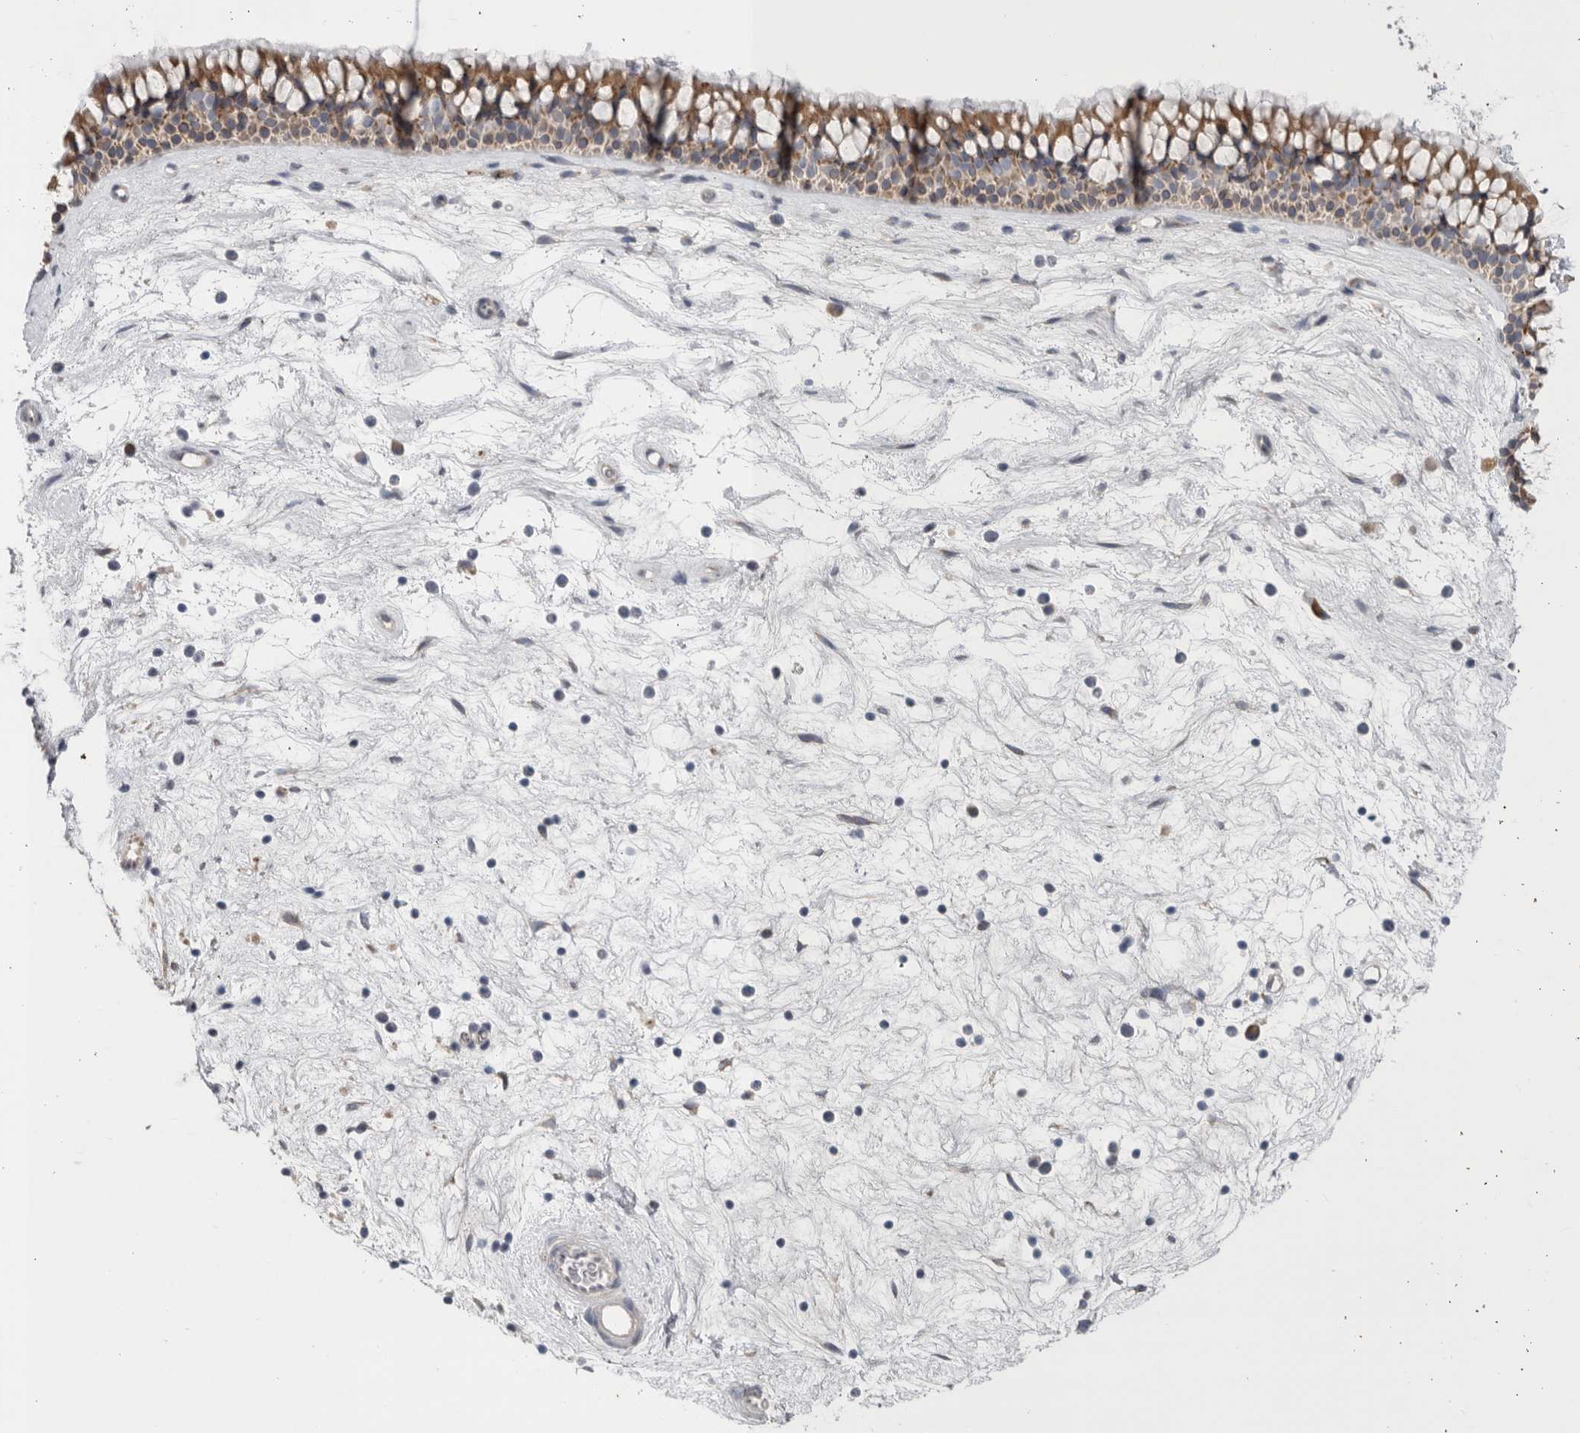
{"staining": {"intensity": "moderate", "quantity": "25%-75%", "location": "cytoplasmic/membranous"}, "tissue": "nasopharynx", "cell_type": "Respiratory epithelial cells", "image_type": "normal", "snomed": [{"axis": "morphology", "description": "Normal tissue, NOS"}, {"axis": "topography", "description": "Nasopharynx"}], "caption": "This image displays IHC staining of unremarkable nasopharynx, with medium moderate cytoplasmic/membranous expression in approximately 25%-75% of respiratory epithelial cells.", "gene": "GANAB", "patient": {"sex": "male", "age": 64}}